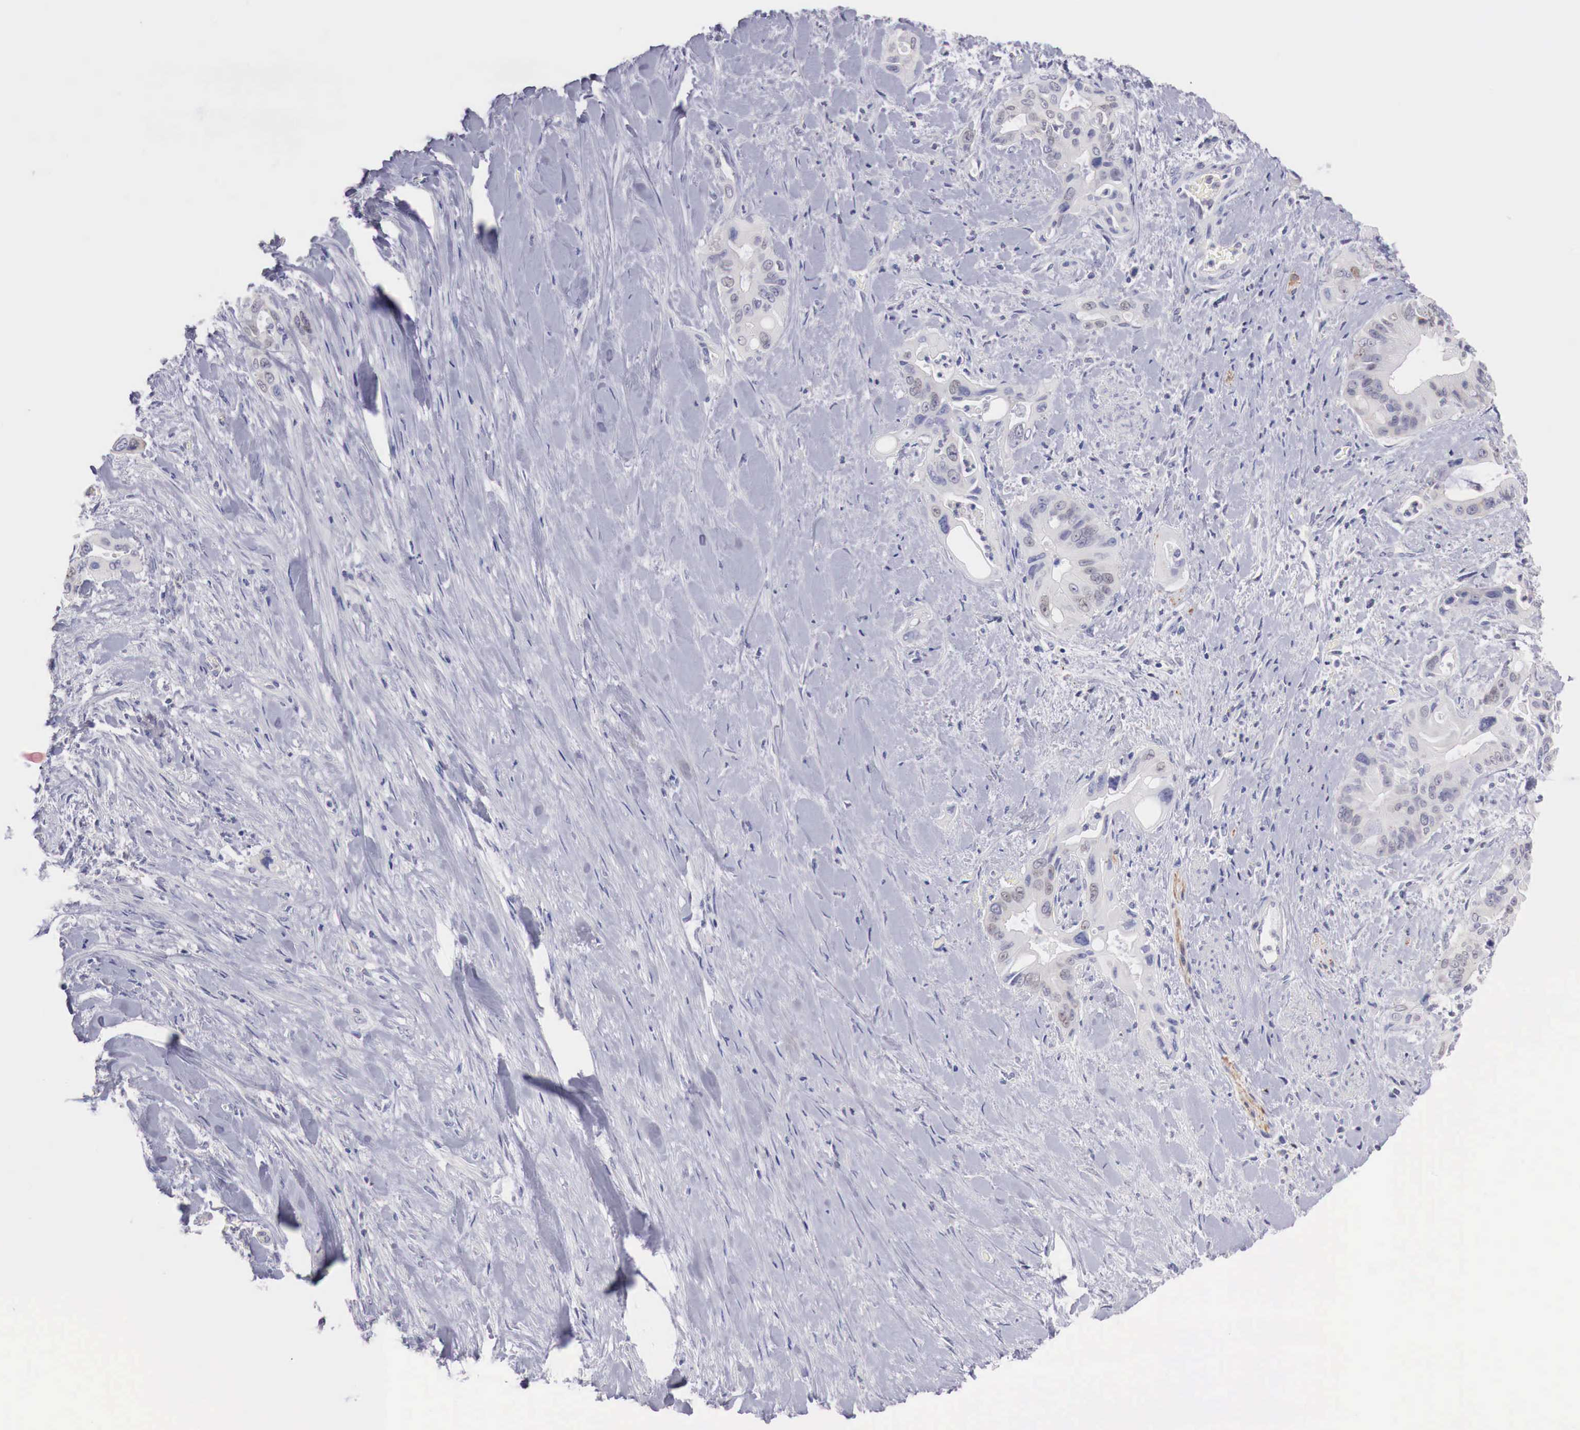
{"staining": {"intensity": "negative", "quantity": "none", "location": "none"}, "tissue": "pancreatic cancer", "cell_type": "Tumor cells", "image_type": "cancer", "snomed": [{"axis": "morphology", "description": "Adenocarcinoma, NOS"}, {"axis": "topography", "description": "Pancreas"}], "caption": "Immunohistochemical staining of human adenocarcinoma (pancreatic) shows no significant positivity in tumor cells.", "gene": "TRIM13", "patient": {"sex": "male", "age": 77}}